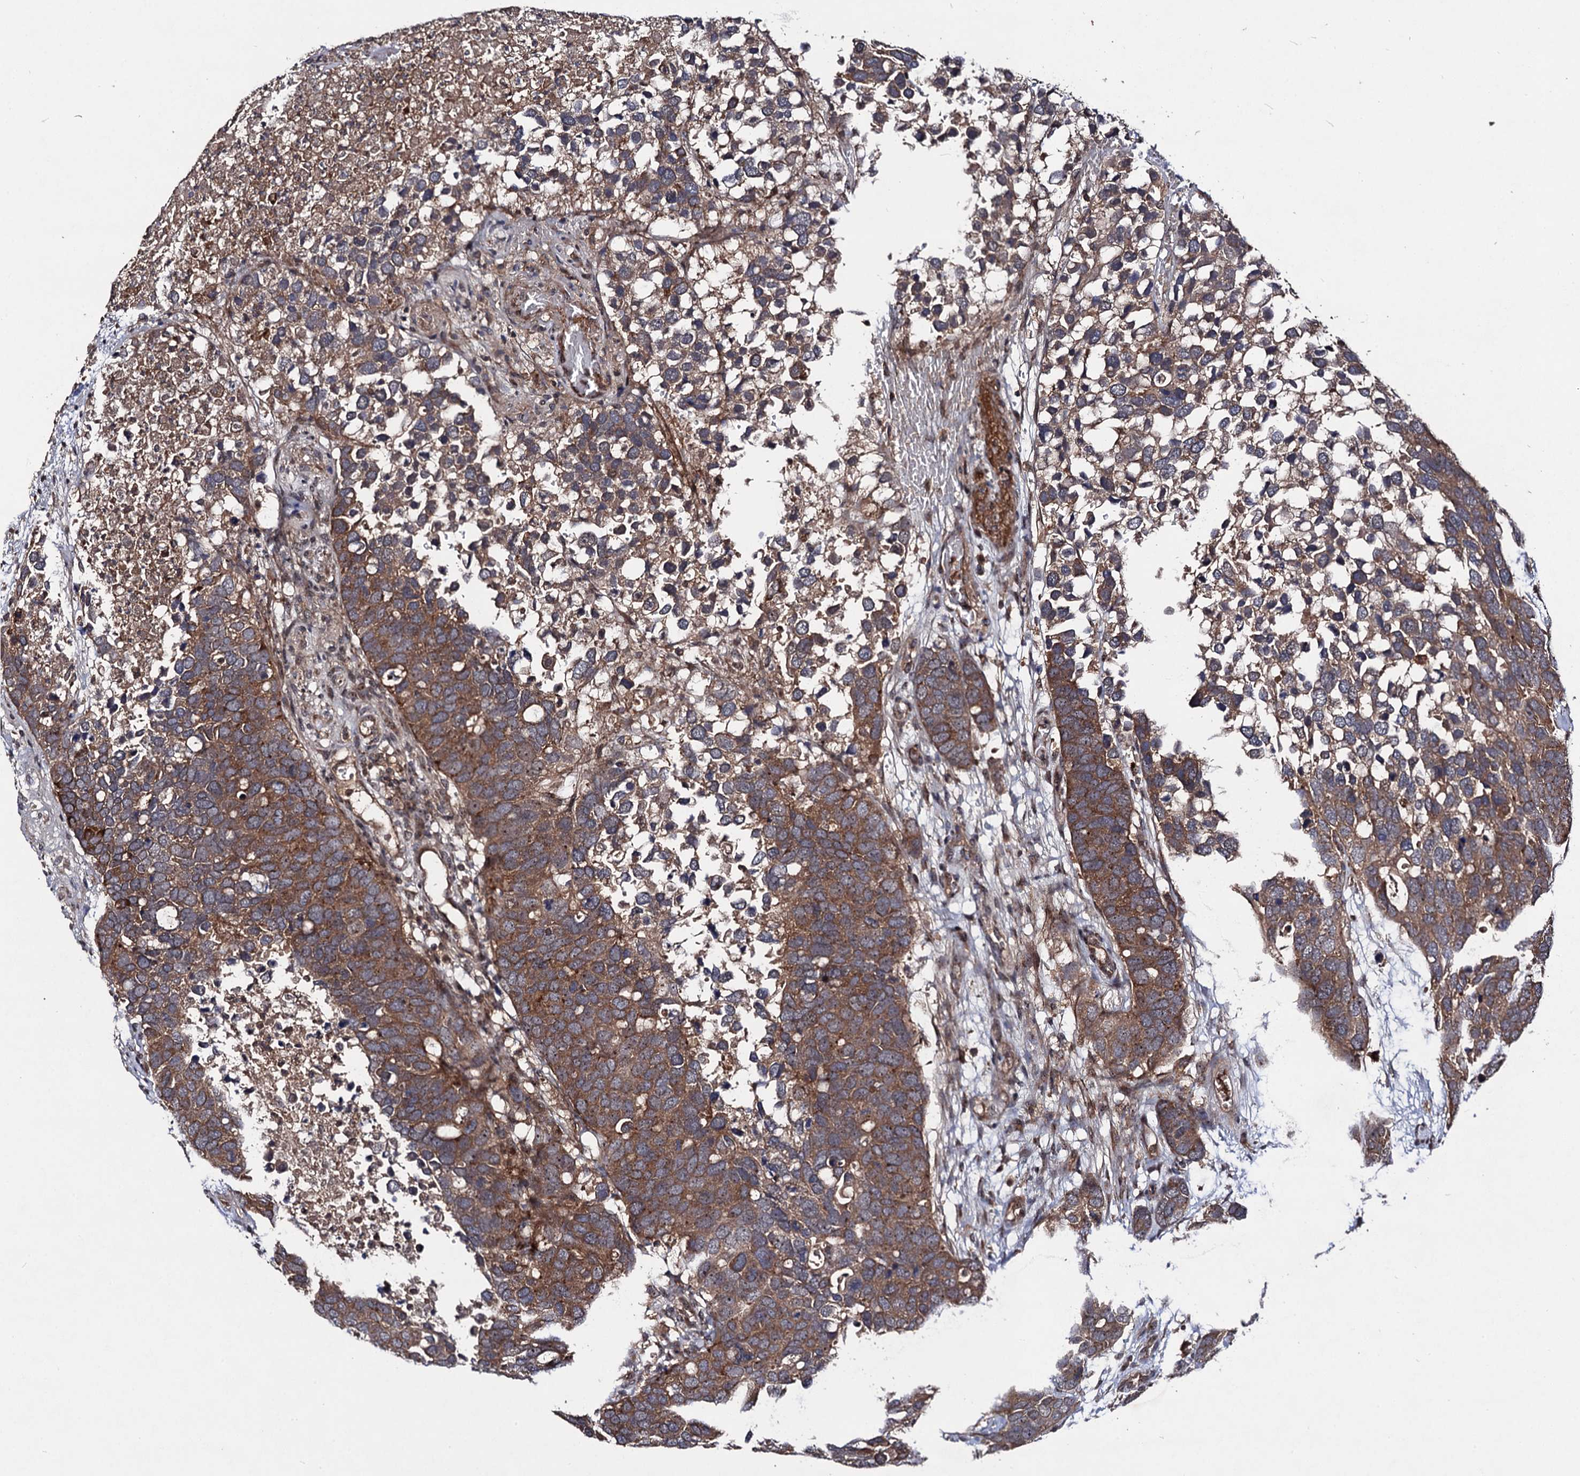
{"staining": {"intensity": "moderate", "quantity": ">75%", "location": "cytoplasmic/membranous"}, "tissue": "breast cancer", "cell_type": "Tumor cells", "image_type": "cancer", "snomed": [{"axis": "morphology", "description": "Duct carcinoma"}, {"axis": "topography", "description": "Breast"}], "caption": "Moderate cytoplasmic/membranous staining for a protein is identified in approximately >75% of tumor cells of breast intraductal carcinoma using IHC.", "gene": "KXD1", "patient": {"sex": "female", "age": 83}}